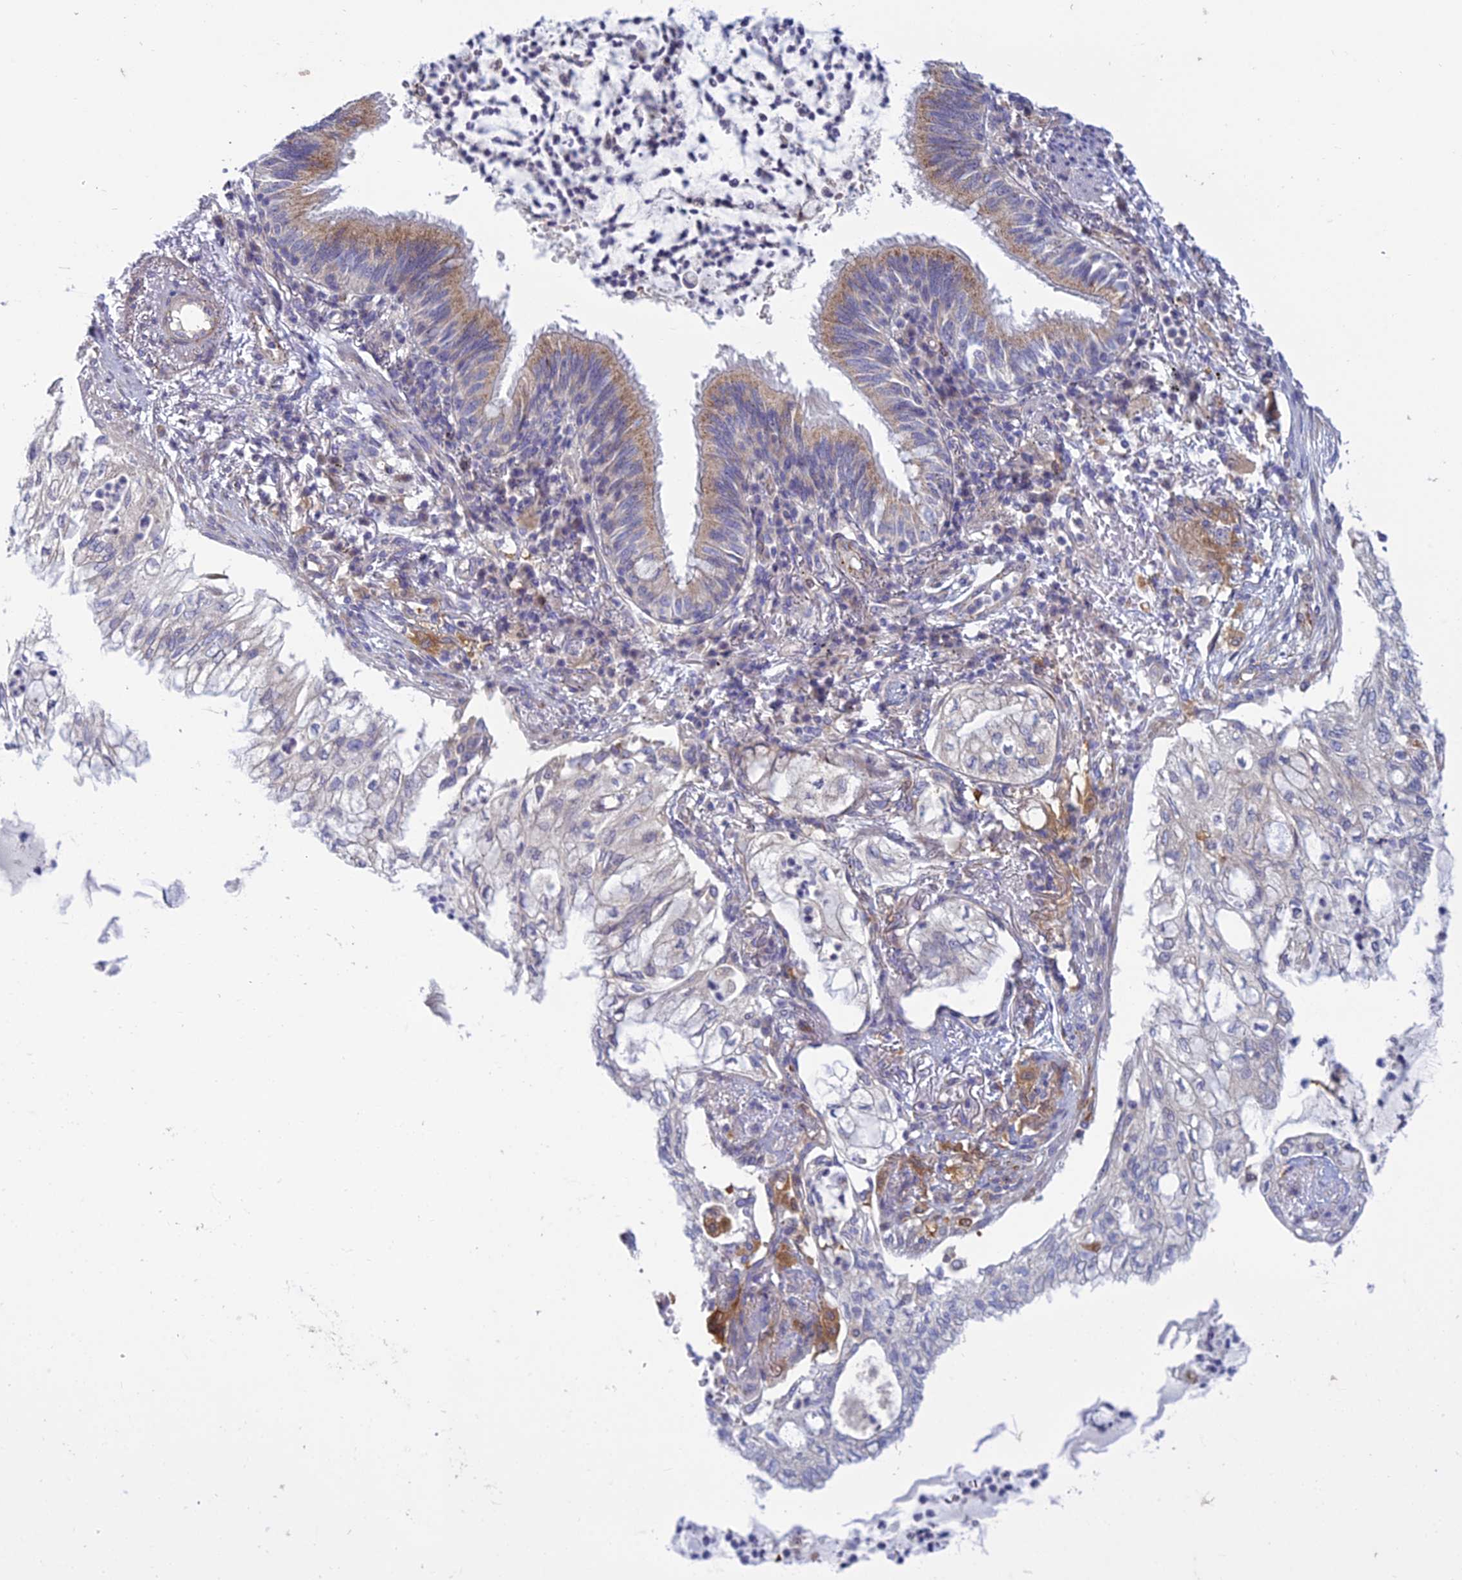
{"staining": {"intensity": "negative", "quantity": "none", "location": "none"}, "tissue": "lung cancer", "cell_type": "Tumor cells", "image_type": "cancer", "snomed": [{"axis": "morphology", "description": "Adenocarcinoma, NOS"}, {"axis": "topography", "description": "Lung"}], "caption": "The immunohistochemistry photomicrograph has no significant expression in tumor cells of lung adenocarcinoma tissue.", "gene": "DUS2", "patient": {"sex": "female", "age": 70}}